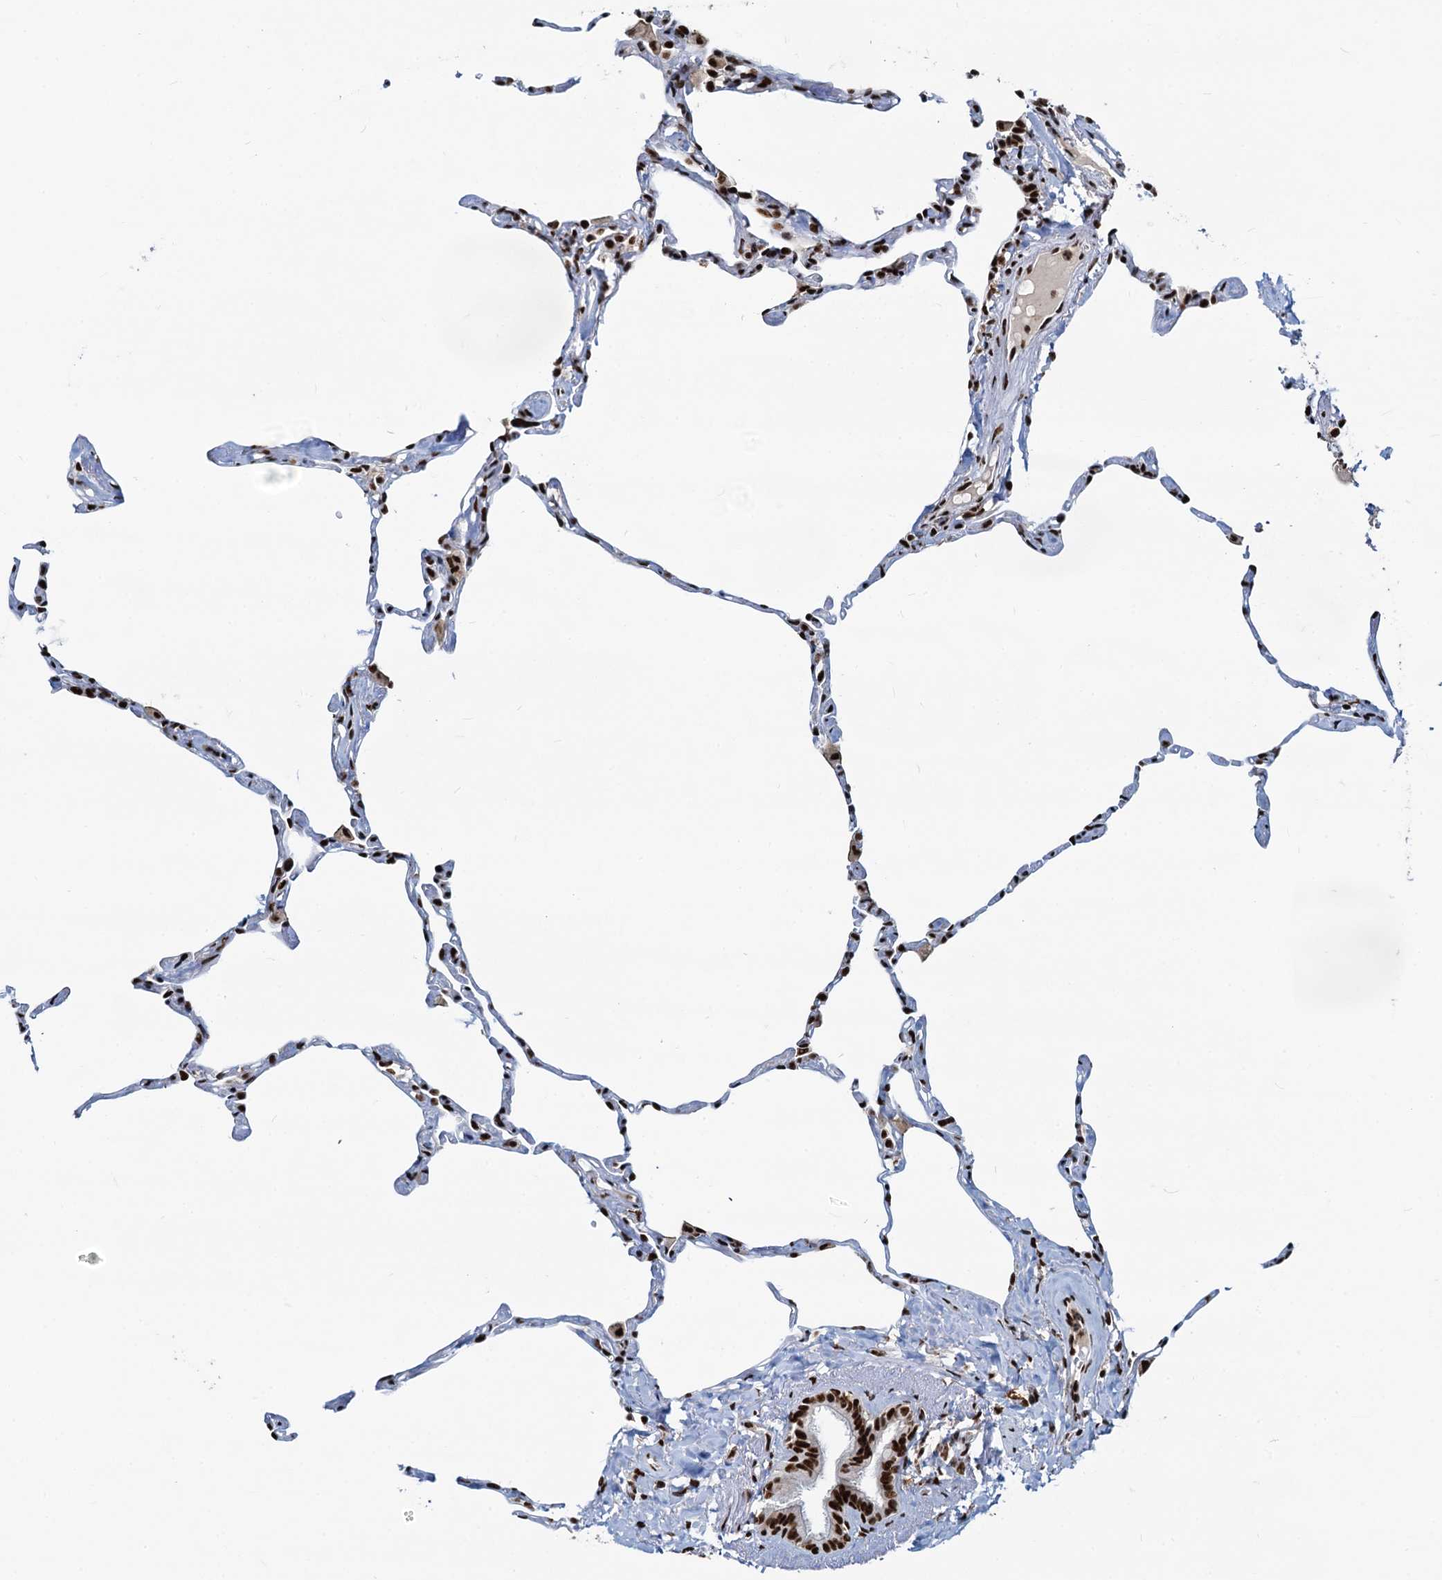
{"staining": {"intensity": "moderate", "quantity": ">75%", "location": "nuclear"}, "tissue": "lung", "cell_type": "Alveolar cells", "image_type": "normal", "snomed": [{"axis": "morphology", "description": "Normal tissue, NOS"}, {"axis": "topography", "description": "Lung"}], "caption": "The immunohistochemical stain shows moderate nuclear expression in alveolar cells of benign lung. The staining was performed using DAB (3,3'-diaminobenzidine), with brown indicating positive protein expression. Nuclei are stained blue with hematoxylin.", "gene": "RBM26", "patient": {"sex": "male", "age": 65}}